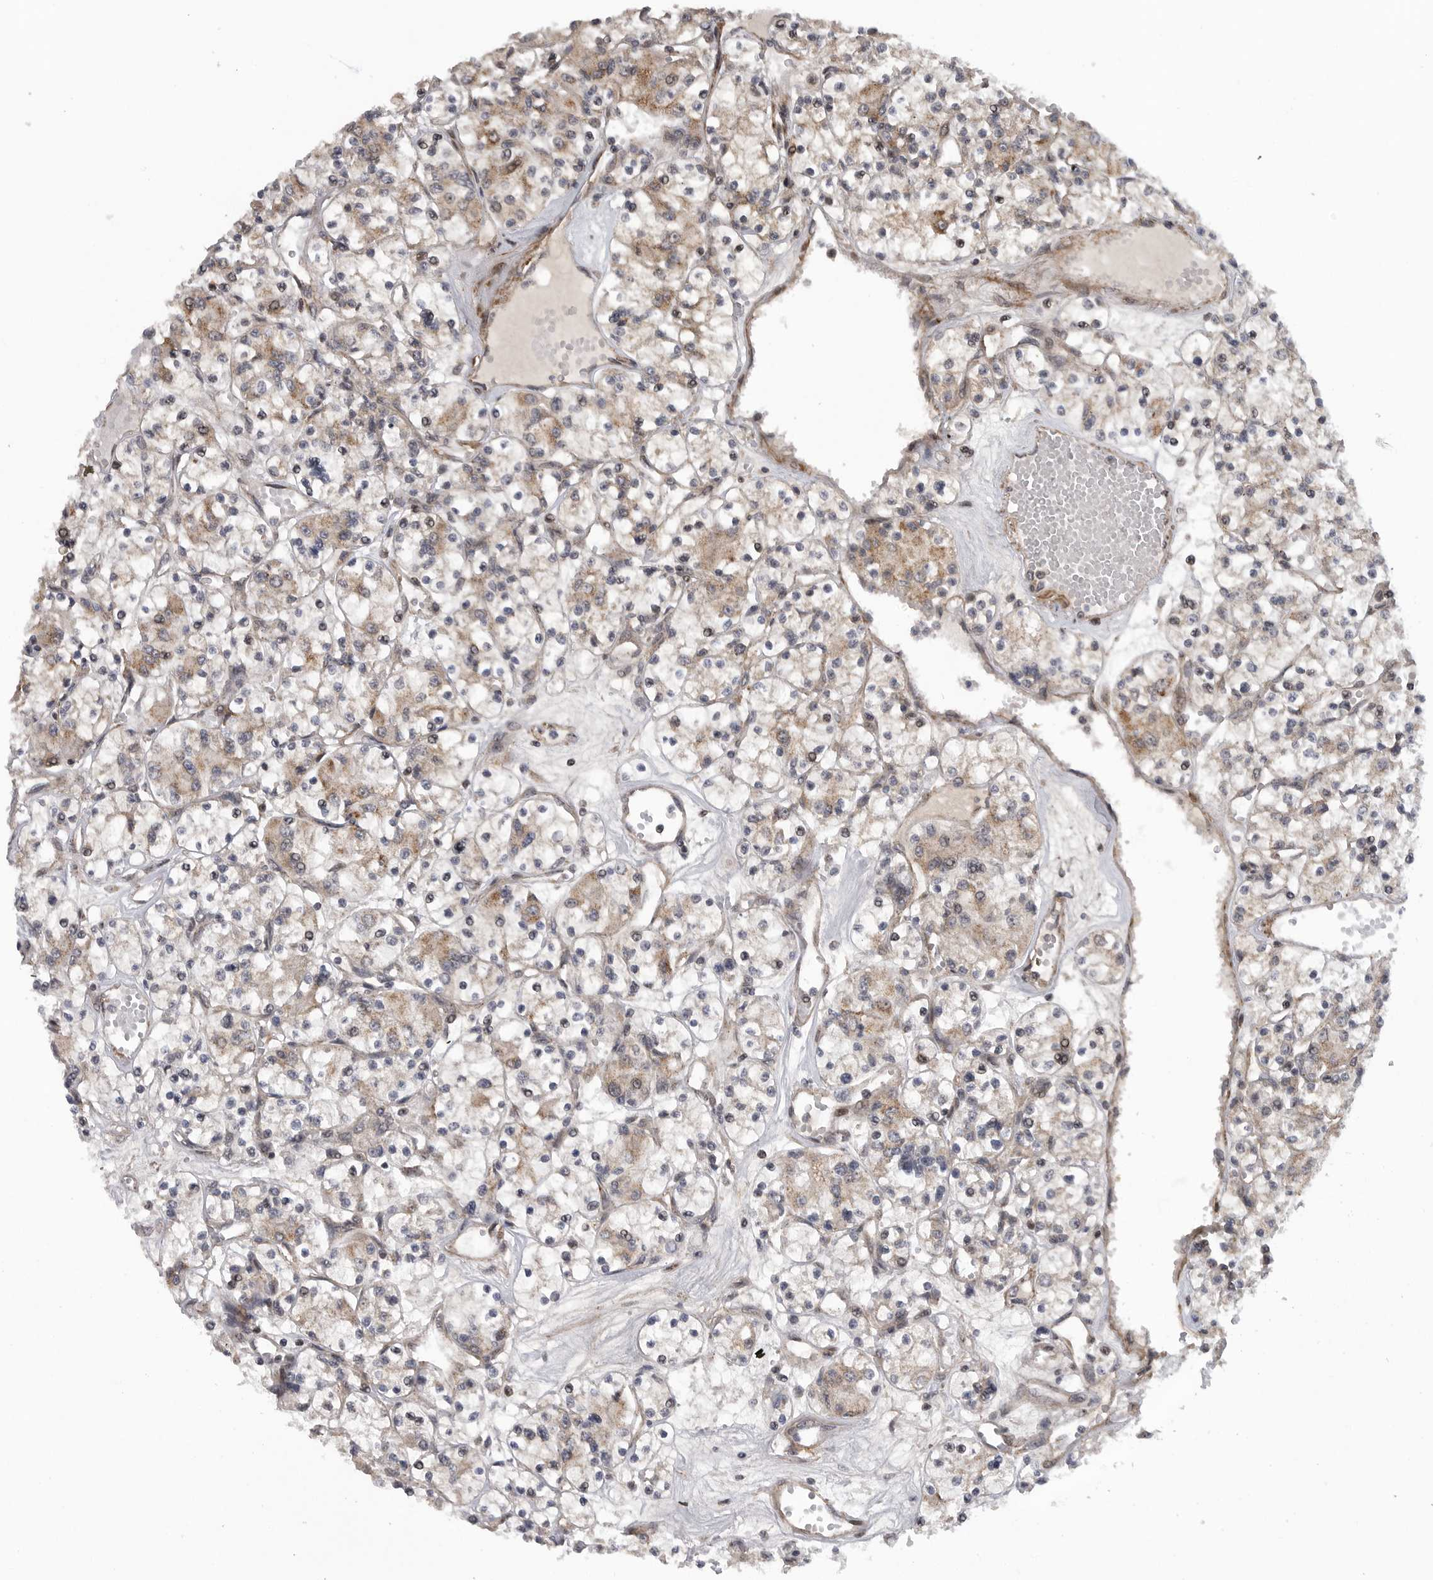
{"staining": {"intensity": "weak", "quantity": ">75%", "location": "cytoplasmic/membranous"}, "tissue": "renal cancer", "cell_type": "Tumor cells", "image_type": "cancer", "snomed": [{"axis": "morphology", "description": "Adenocarcinoma, NOS"}, {"axis": "topography", "description": "Kidney"}], "caption": "Weak cytoplasmic/membranous staining is seen in about >75% of tumor cells in adenocarcinoma (renal).", "gene": "TMPRSS11F", "patient": {"sex": "female", "age": 59}}